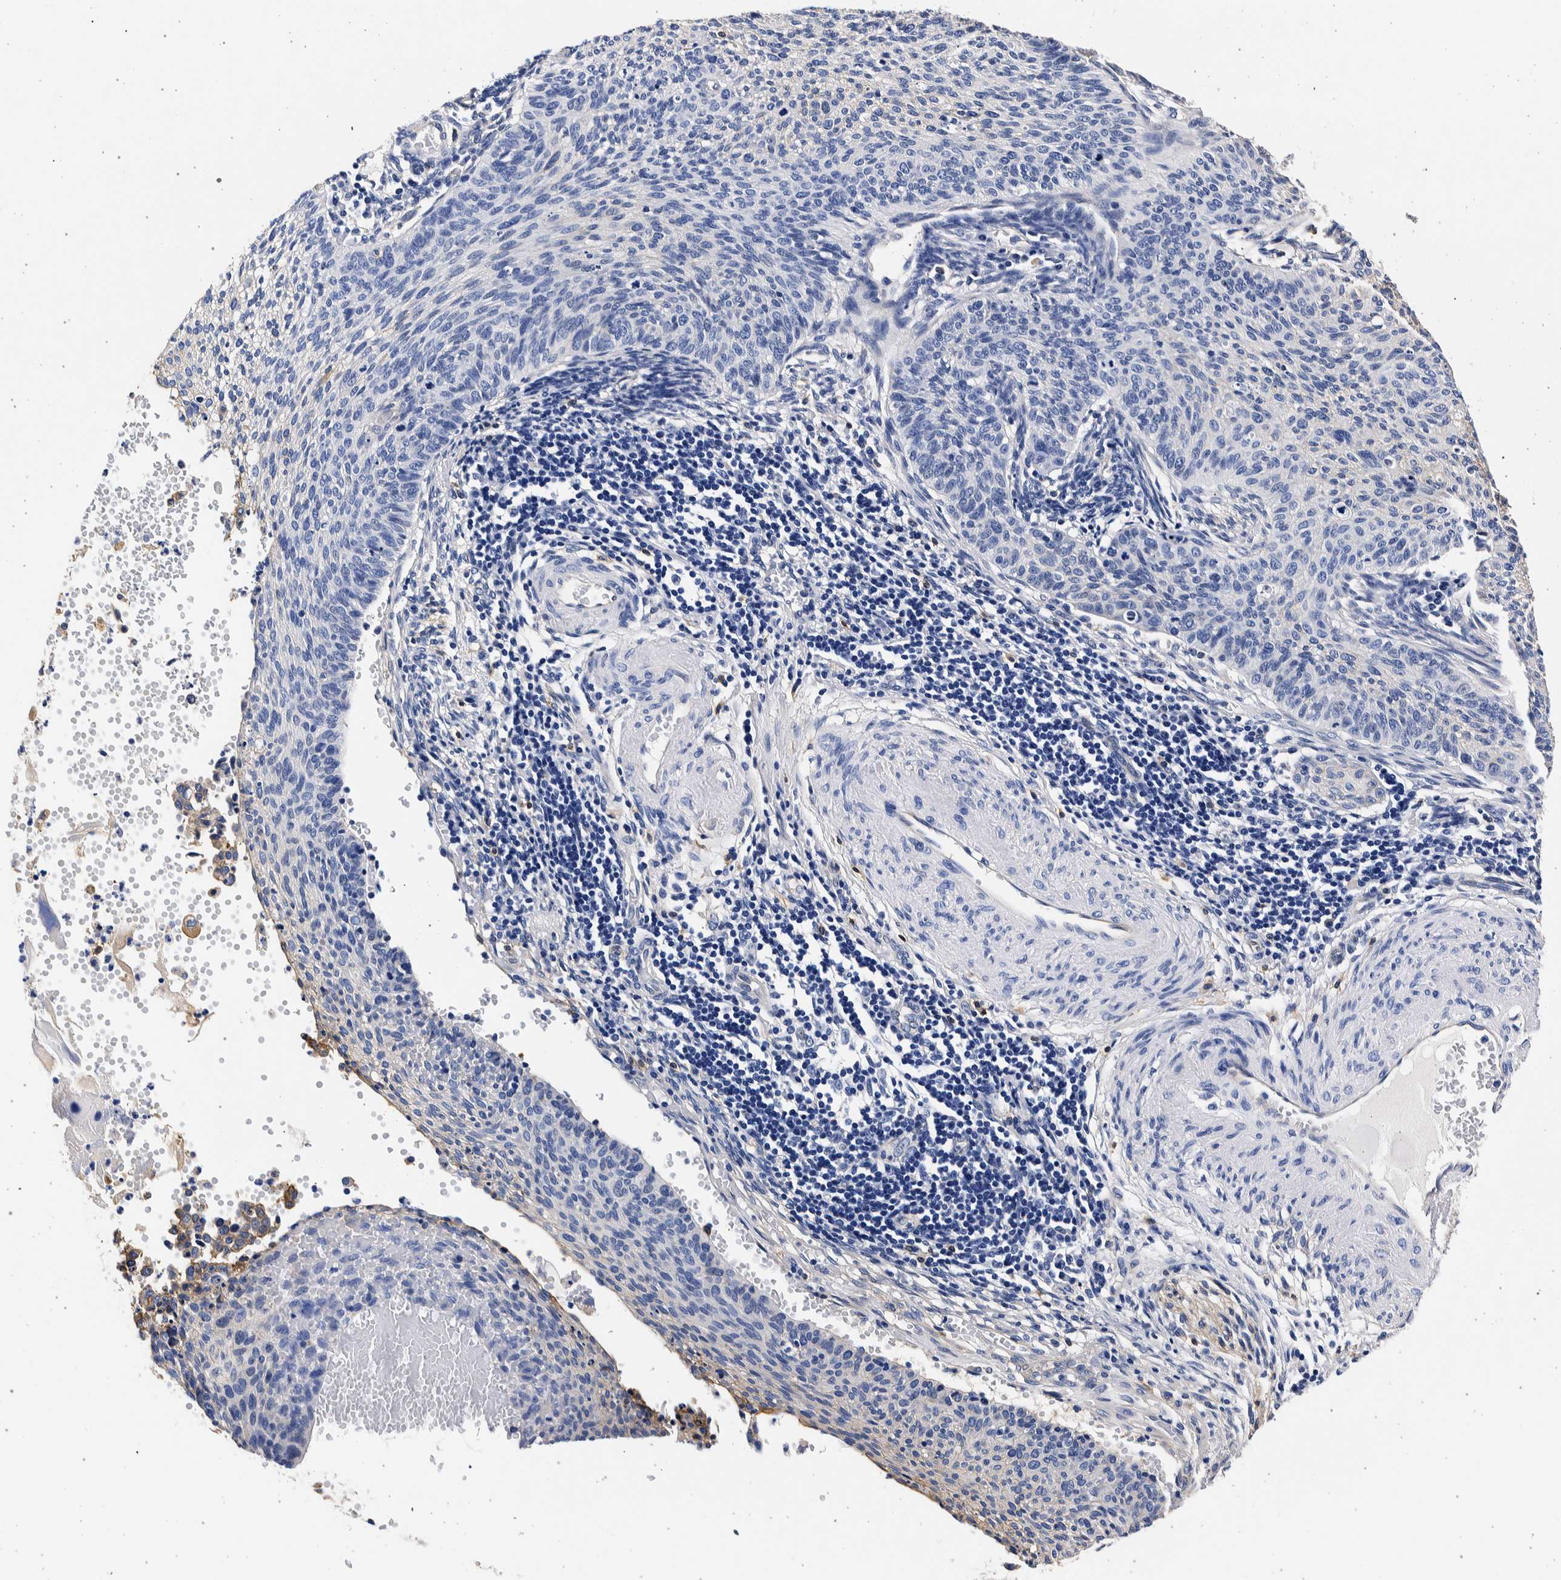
{"staining": {"intensity": "weak", "quantity": "<25%", "location": "cytoplasmic/membranous"}, "tissue": "cervical cancer", "cell_type": "Tumor cells", "image_type": "cancer", "snomed": [{"axis": "morphology", "description": "Squamous cell carcinoma, NOS"}, {"axis": "topography", "description": "Cervix"}], "caption": "Immunohistochemical staining of cervical squamous cell carcinoma shows no significant expression in tumor cells.", "gene": "NIBAN2", "patient": {"sex": "female", "age": 70}}